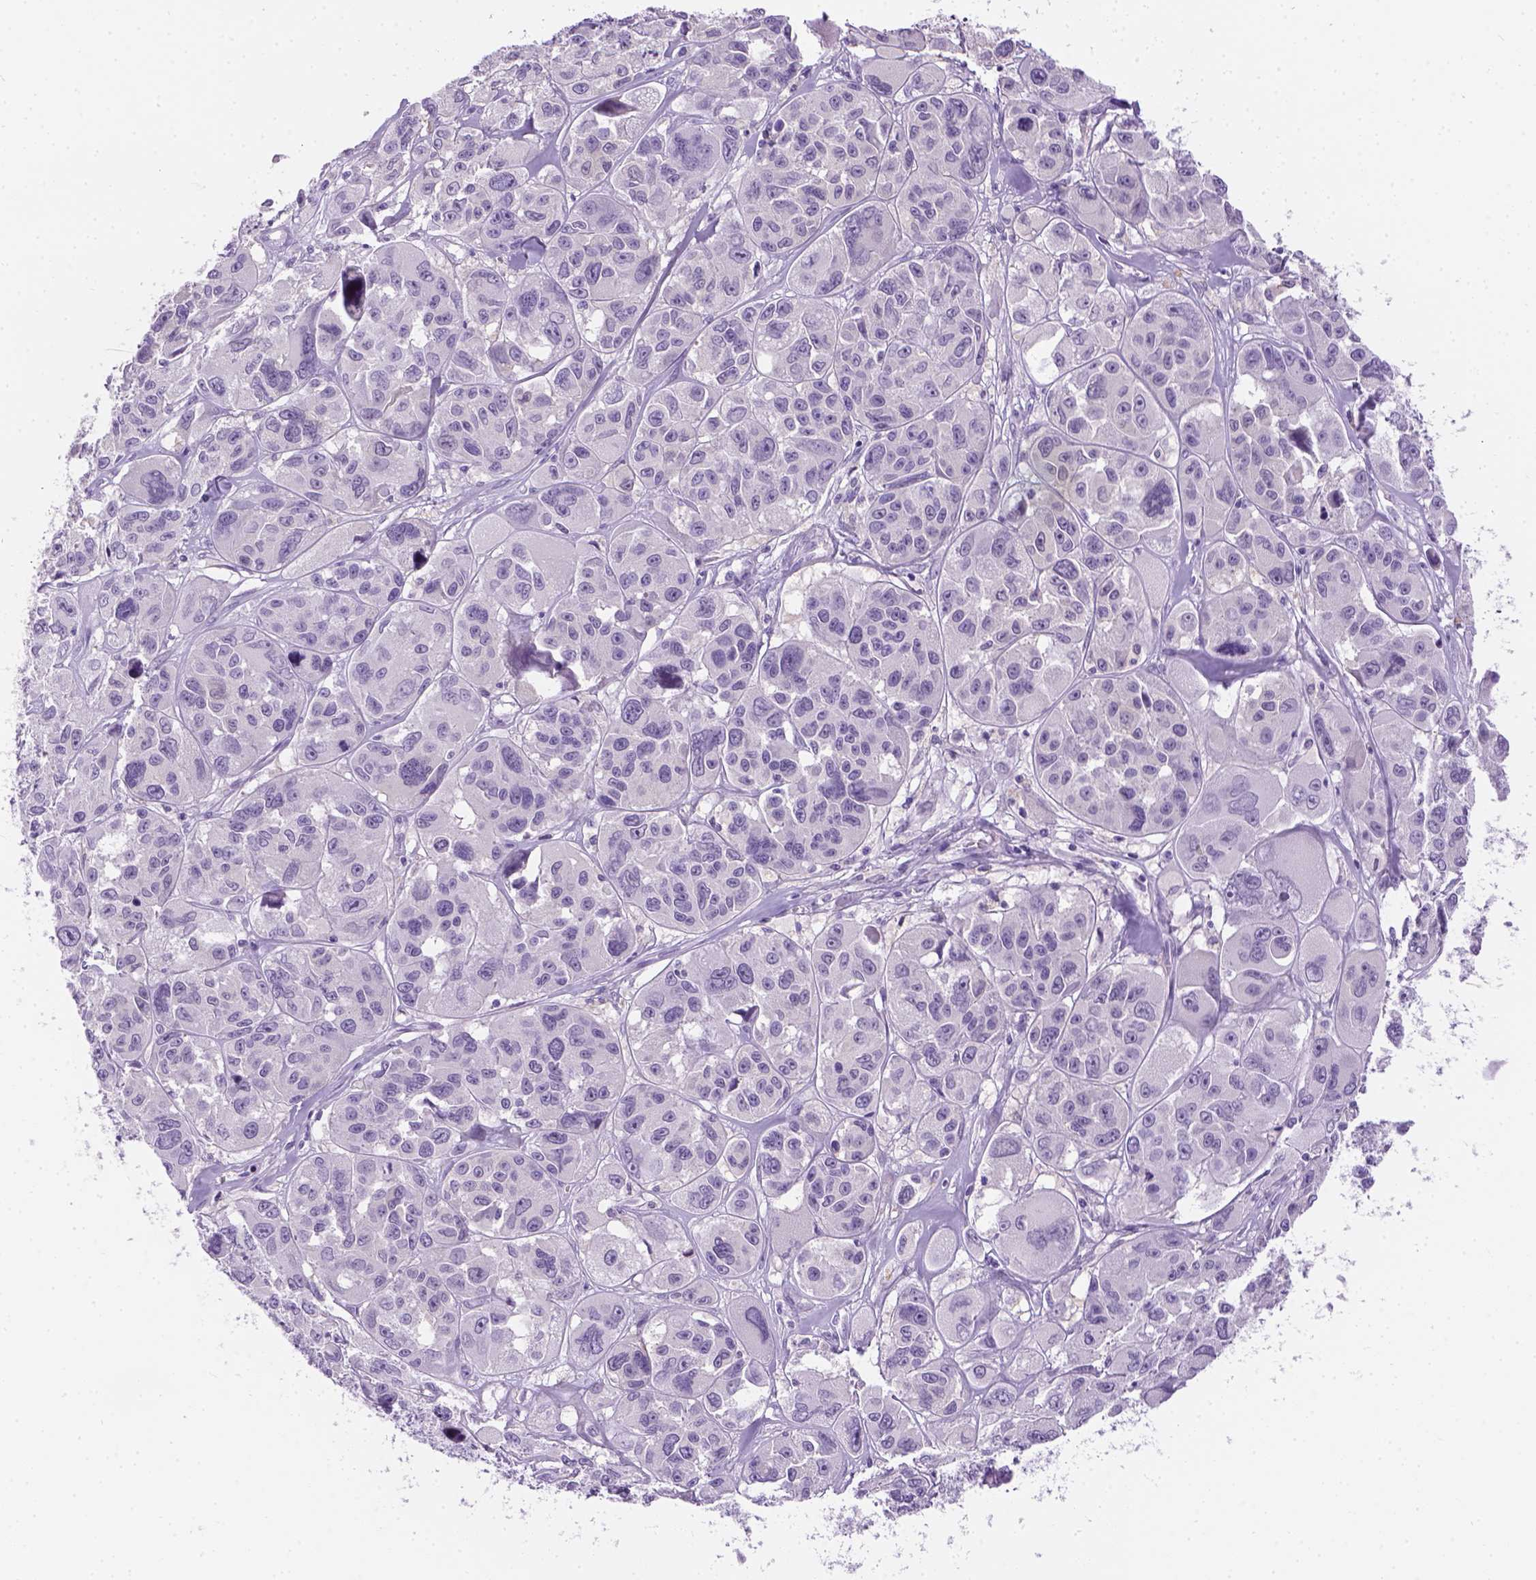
{"staining": {"intensity": "negative", "quantity": "none", "location": "none"}, "tissue": "melanoma", "cell_type": "Tumor cells", "image_type": "cancer", "snomed": [{"axis": "morphology", "description": "Malignant melanoma, NOS"}, {"axis": "topography", "description": "Skin"}], "caption": "This is an IHC micrograph of human melanoma. There is no expression in tumor cells.", "gene": "TMEM38A", "patient": {"sex": "female", "age": 66}}